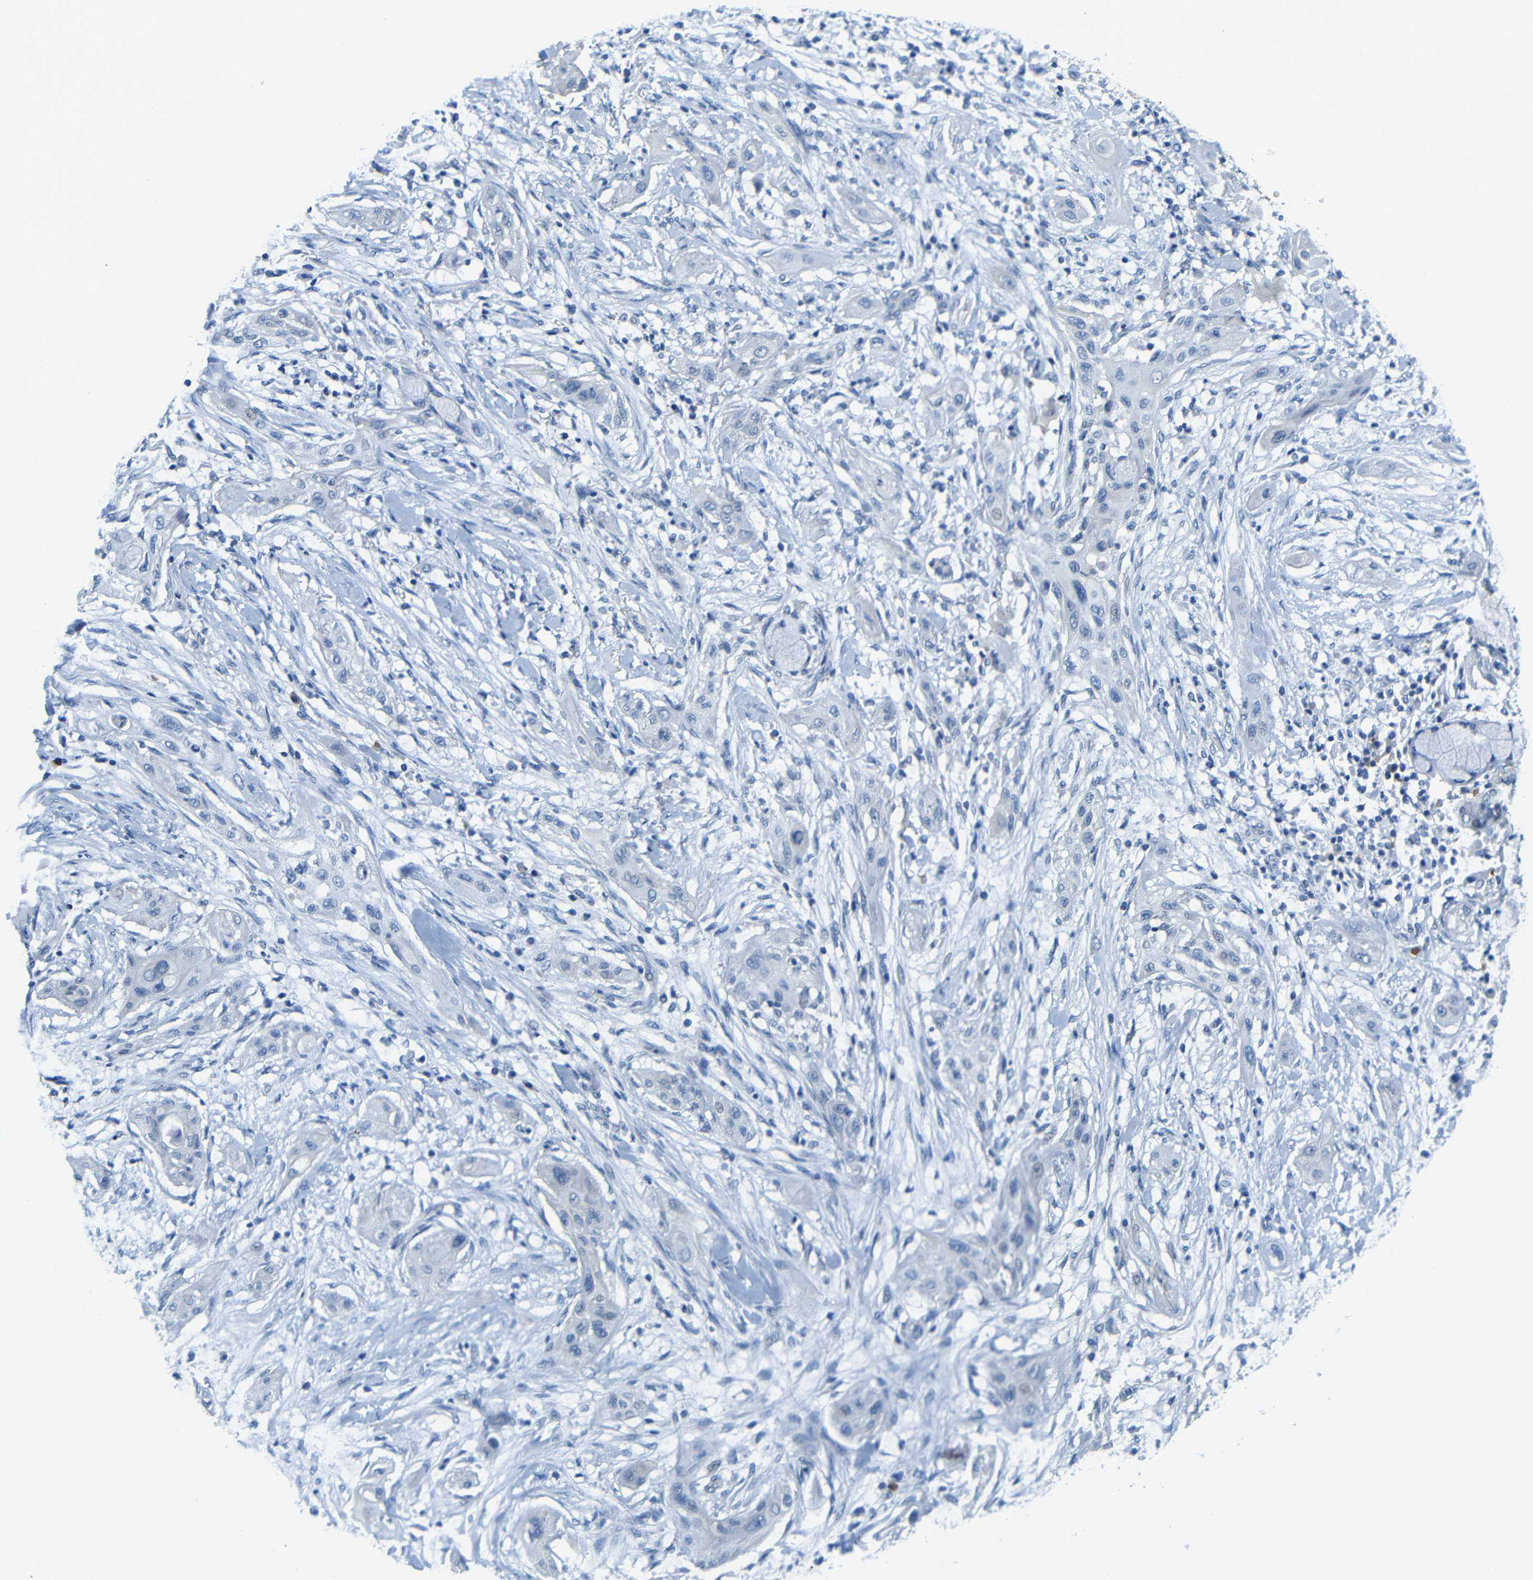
{"staining": {"intensity": "negative", "quantity": "none", "location": "none"}, "tissue": "lung cancer", "cell_type": "Tumor cells", "image_type": "cancer", "snomed": [{"axis": "morphology", "description": "Squamous cell carcinoma, NOS"}, {"axis": "topography", "description": "Lung"}], "caption": "There is no significant staining in tumor cells of lung cancer (squamous cell carcinoma).", "gene": "NEGR1", "patient": {"sex": "female", "age": 47}}